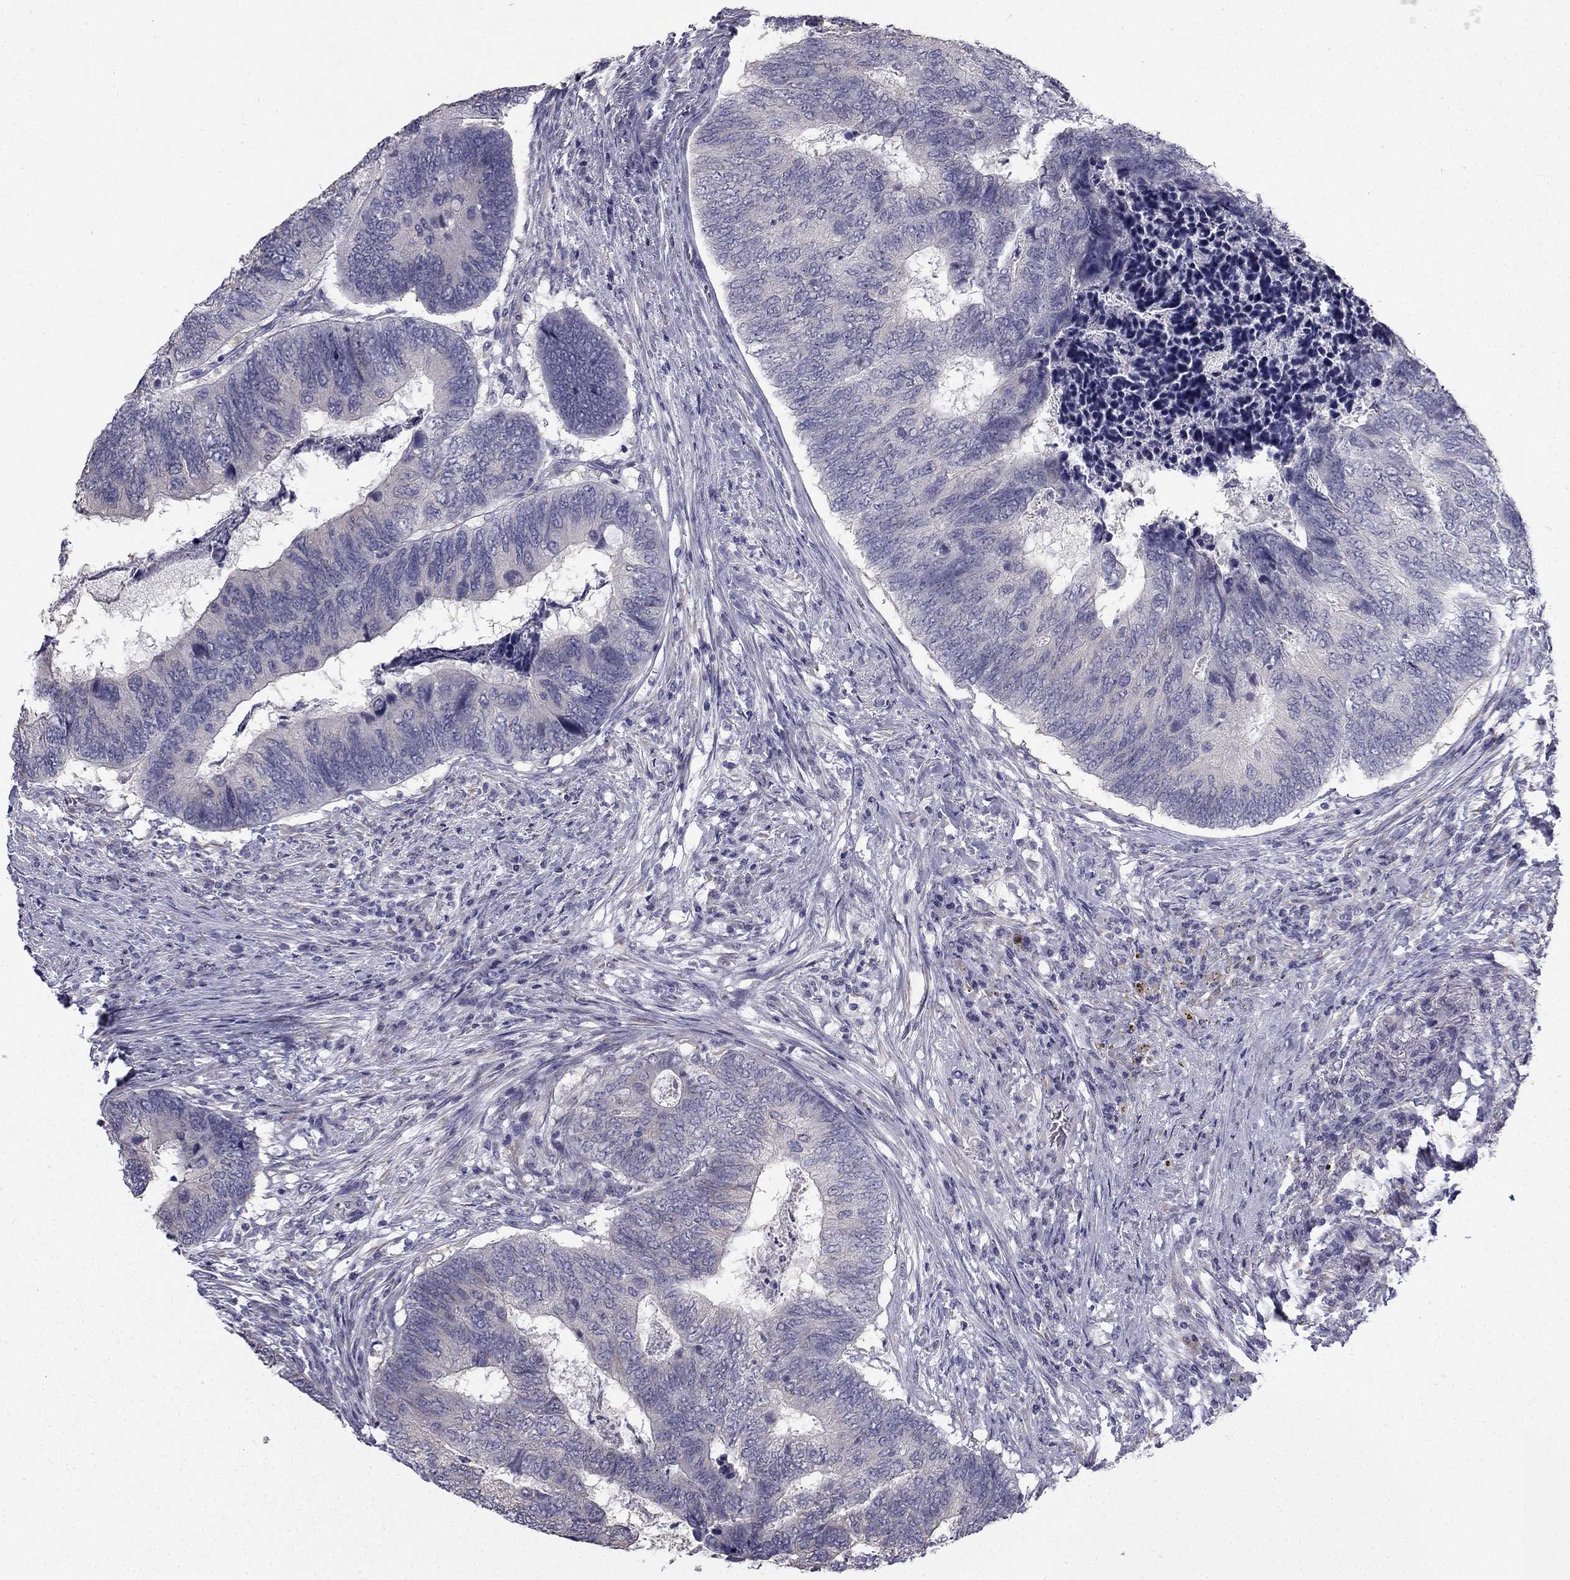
{"staining": {"intensity": "negative", "quantity": "none", "location": "none"}, "tissue": "colorectal cancer", "cell_type": "Tumor cells", "image_type": "cancer", "snomed": [{"axis": "morphology", "description": "Adenocarcinoma, NOS"}, {"axis": "topography", "description": "Colon"}], "caption": "The image exhibits no significant positivity in tumor cells of colorectal cancer (adenocarcinoma).", "gene": "CCDC40", "patient": {"sex": "female", "age": 67}}